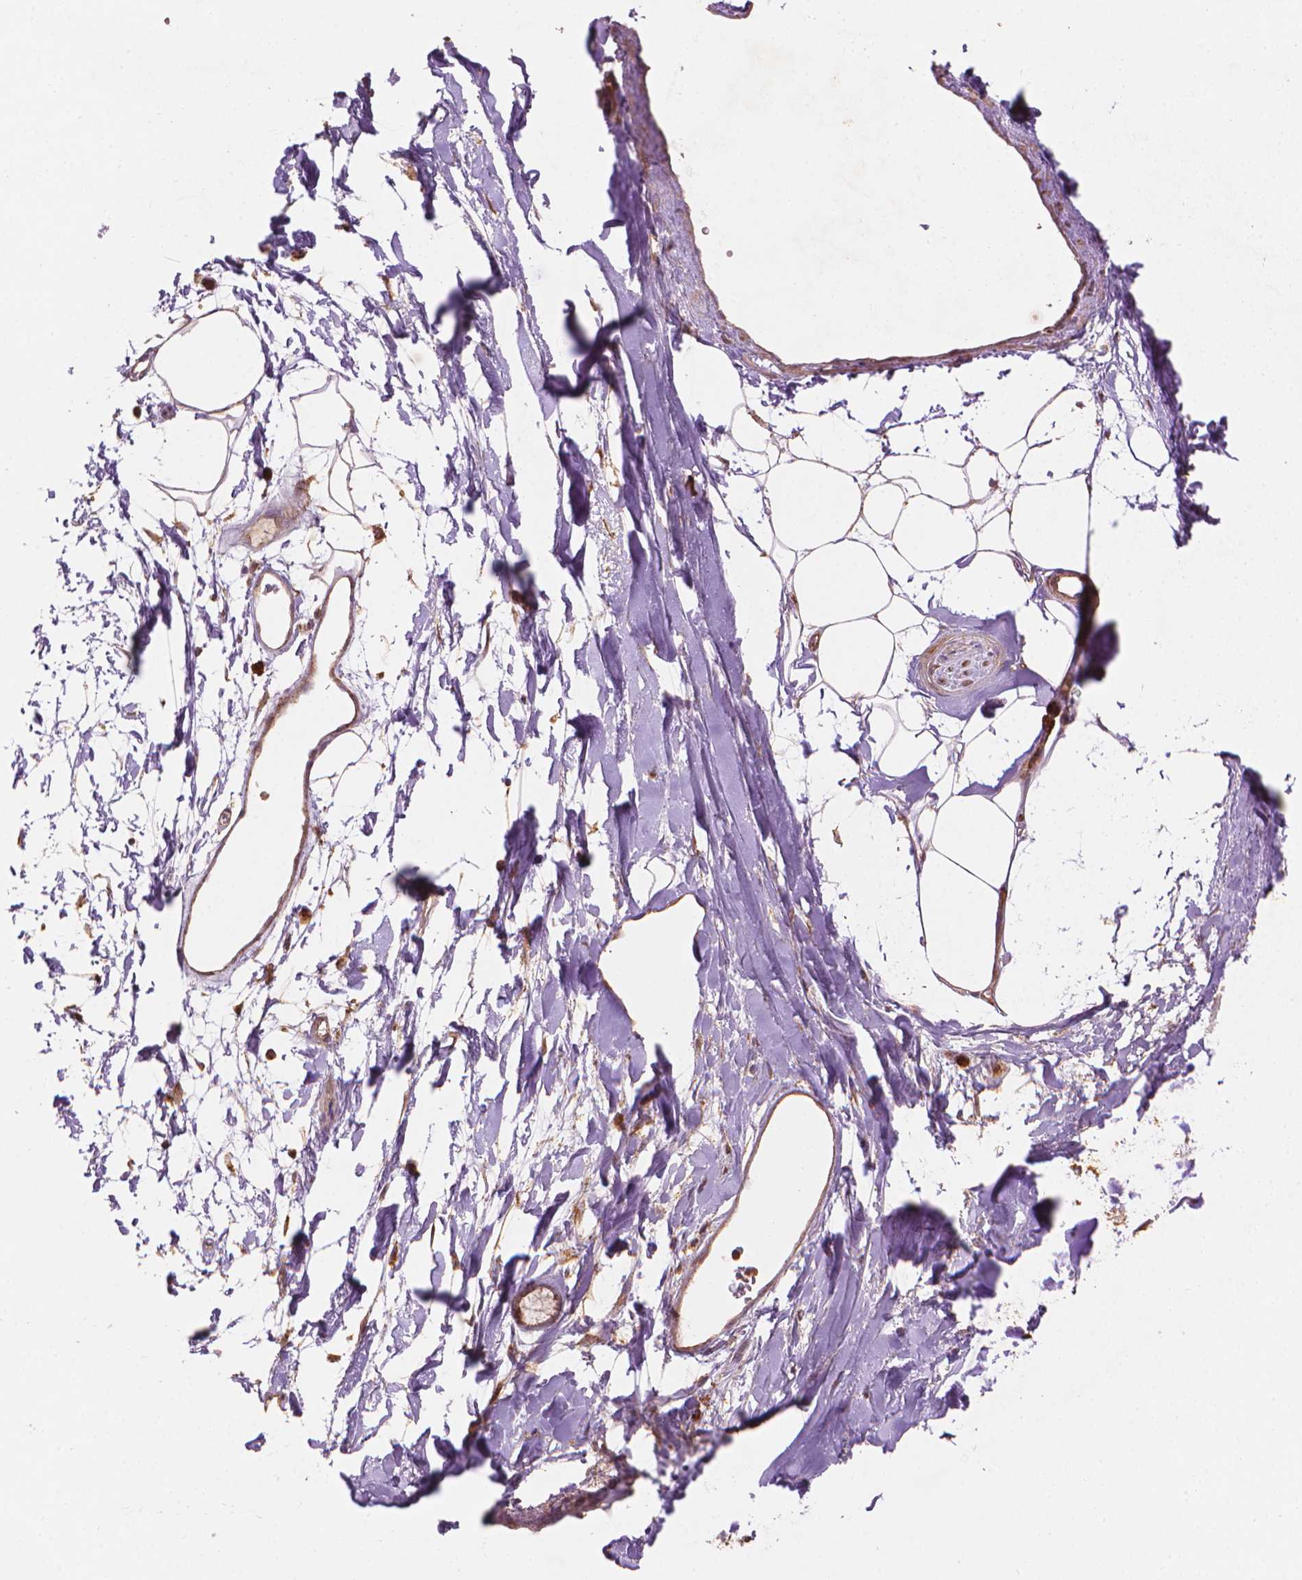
{"staining": {"intensity": "moderate", "quantity": ">75%", "location": "nuclear"}, "tissue": "adipose tissue", "cell_type": "Adipocytes", "image_type": "normal", "snomed": [{"axis": "morphology", "description": "Normal tissue, NOS"}, {"axis": "topography", "description": "Cartilage tissue"}, {"axis": "topography", "description": "Bronchus"}], "caption": "This image displays IHC staining of unremarkable human adipose tissue, with medium moderate nuclear staining in approximately >75% of adipocytes.", "gene": "VARS2", "patient": {"sex": "male", "age": 58}}